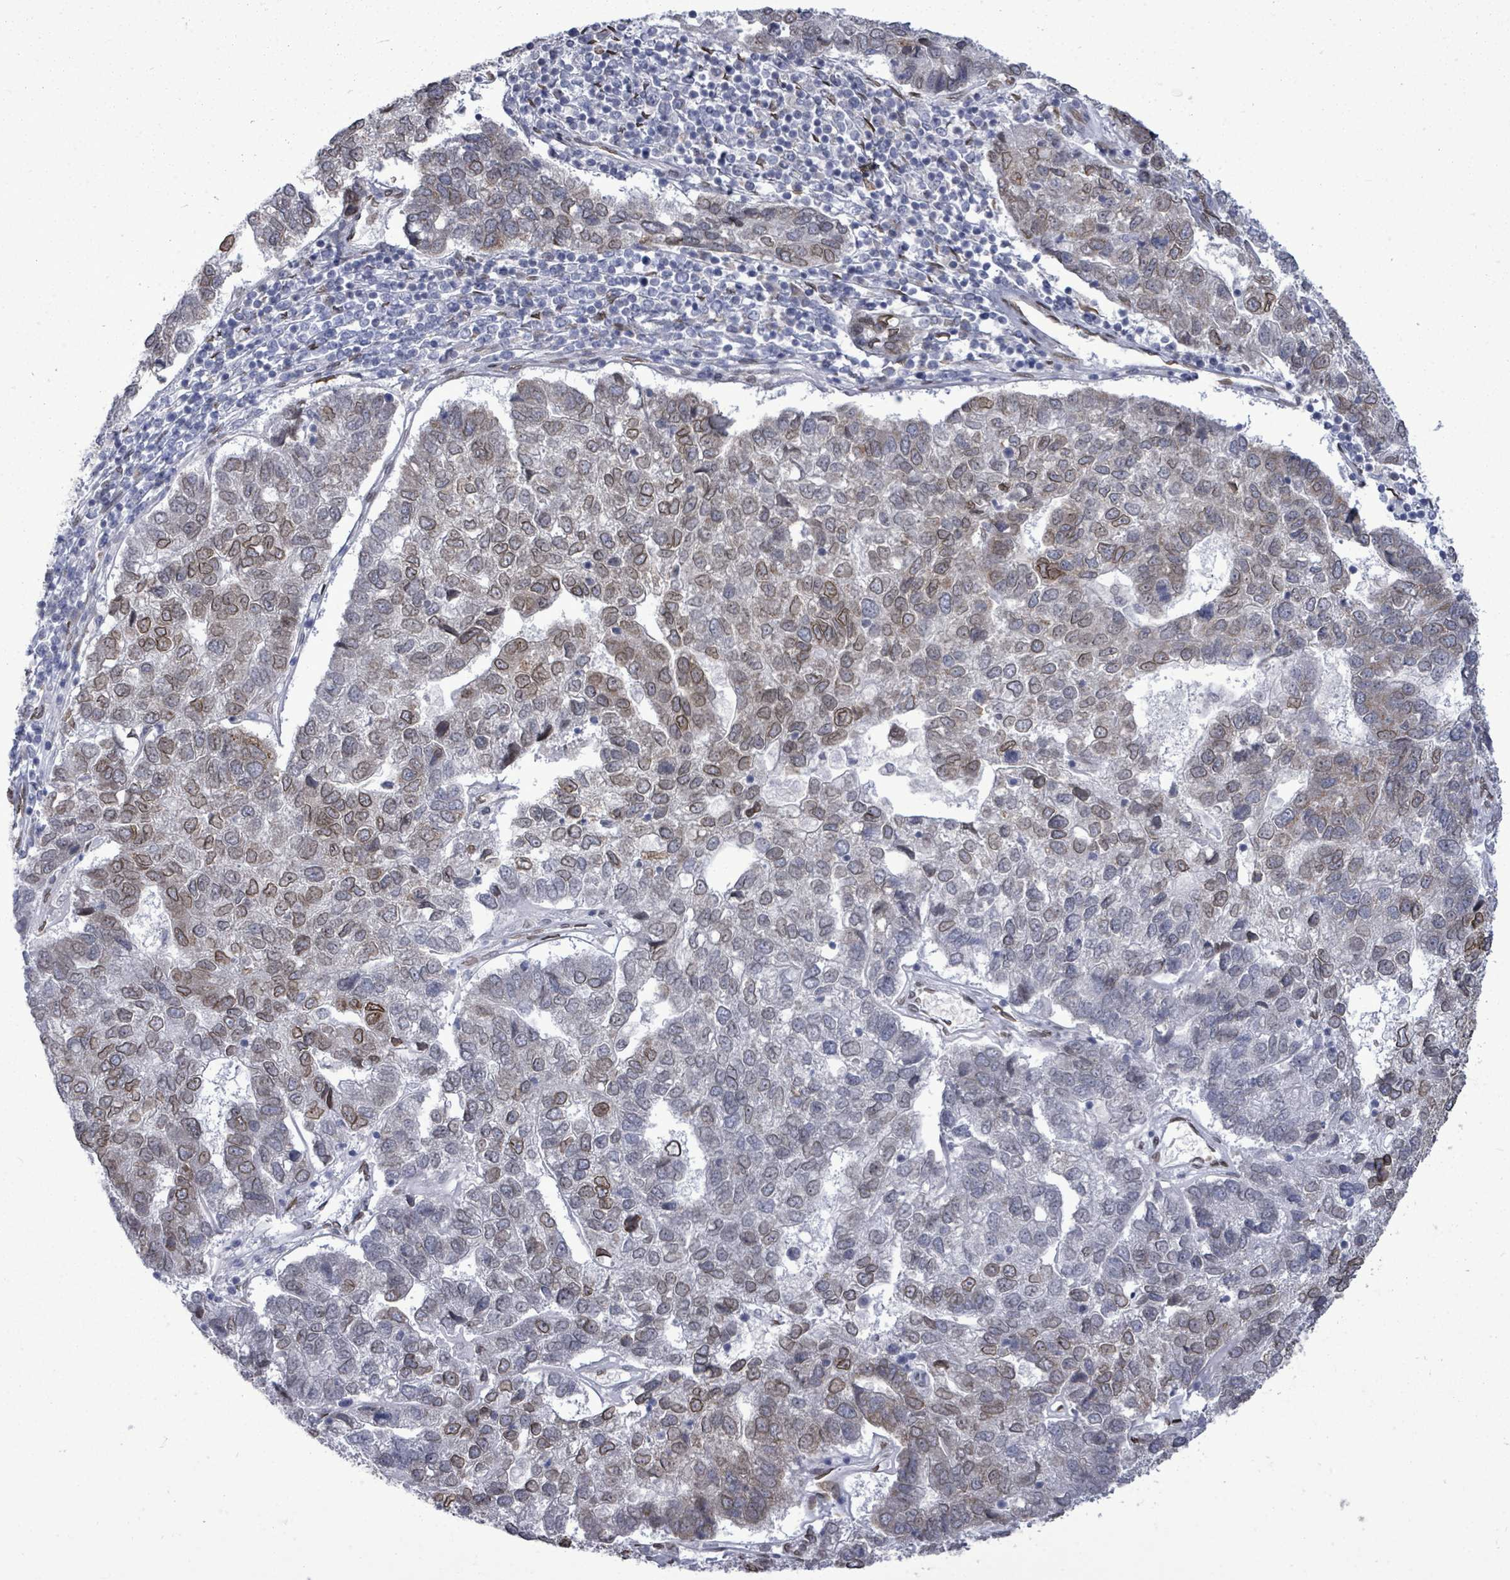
{"staining": {"intensity": "moderate", "quantity": "<25%", "location": "cytoplasmic/membranous,nuclear"}, "tissue": "pancreatic cancer", "cell_type": "Tumor cells", "image_type": "cancer", "snomed": [{"axis": "morphology", "description": "Adenocarcinoma, NOS"}, {"axis": "topography", "description": "Pancreas"}], "caption": "Adenocarcinoma (pancreatic) stained with a brown dye shows moderate cytoplasmic/membranous and nuclear positive expression in about <25% of tumor cells.", "gene": "ARFGAP1", "patient": {"sex": "female", "age": 61}}